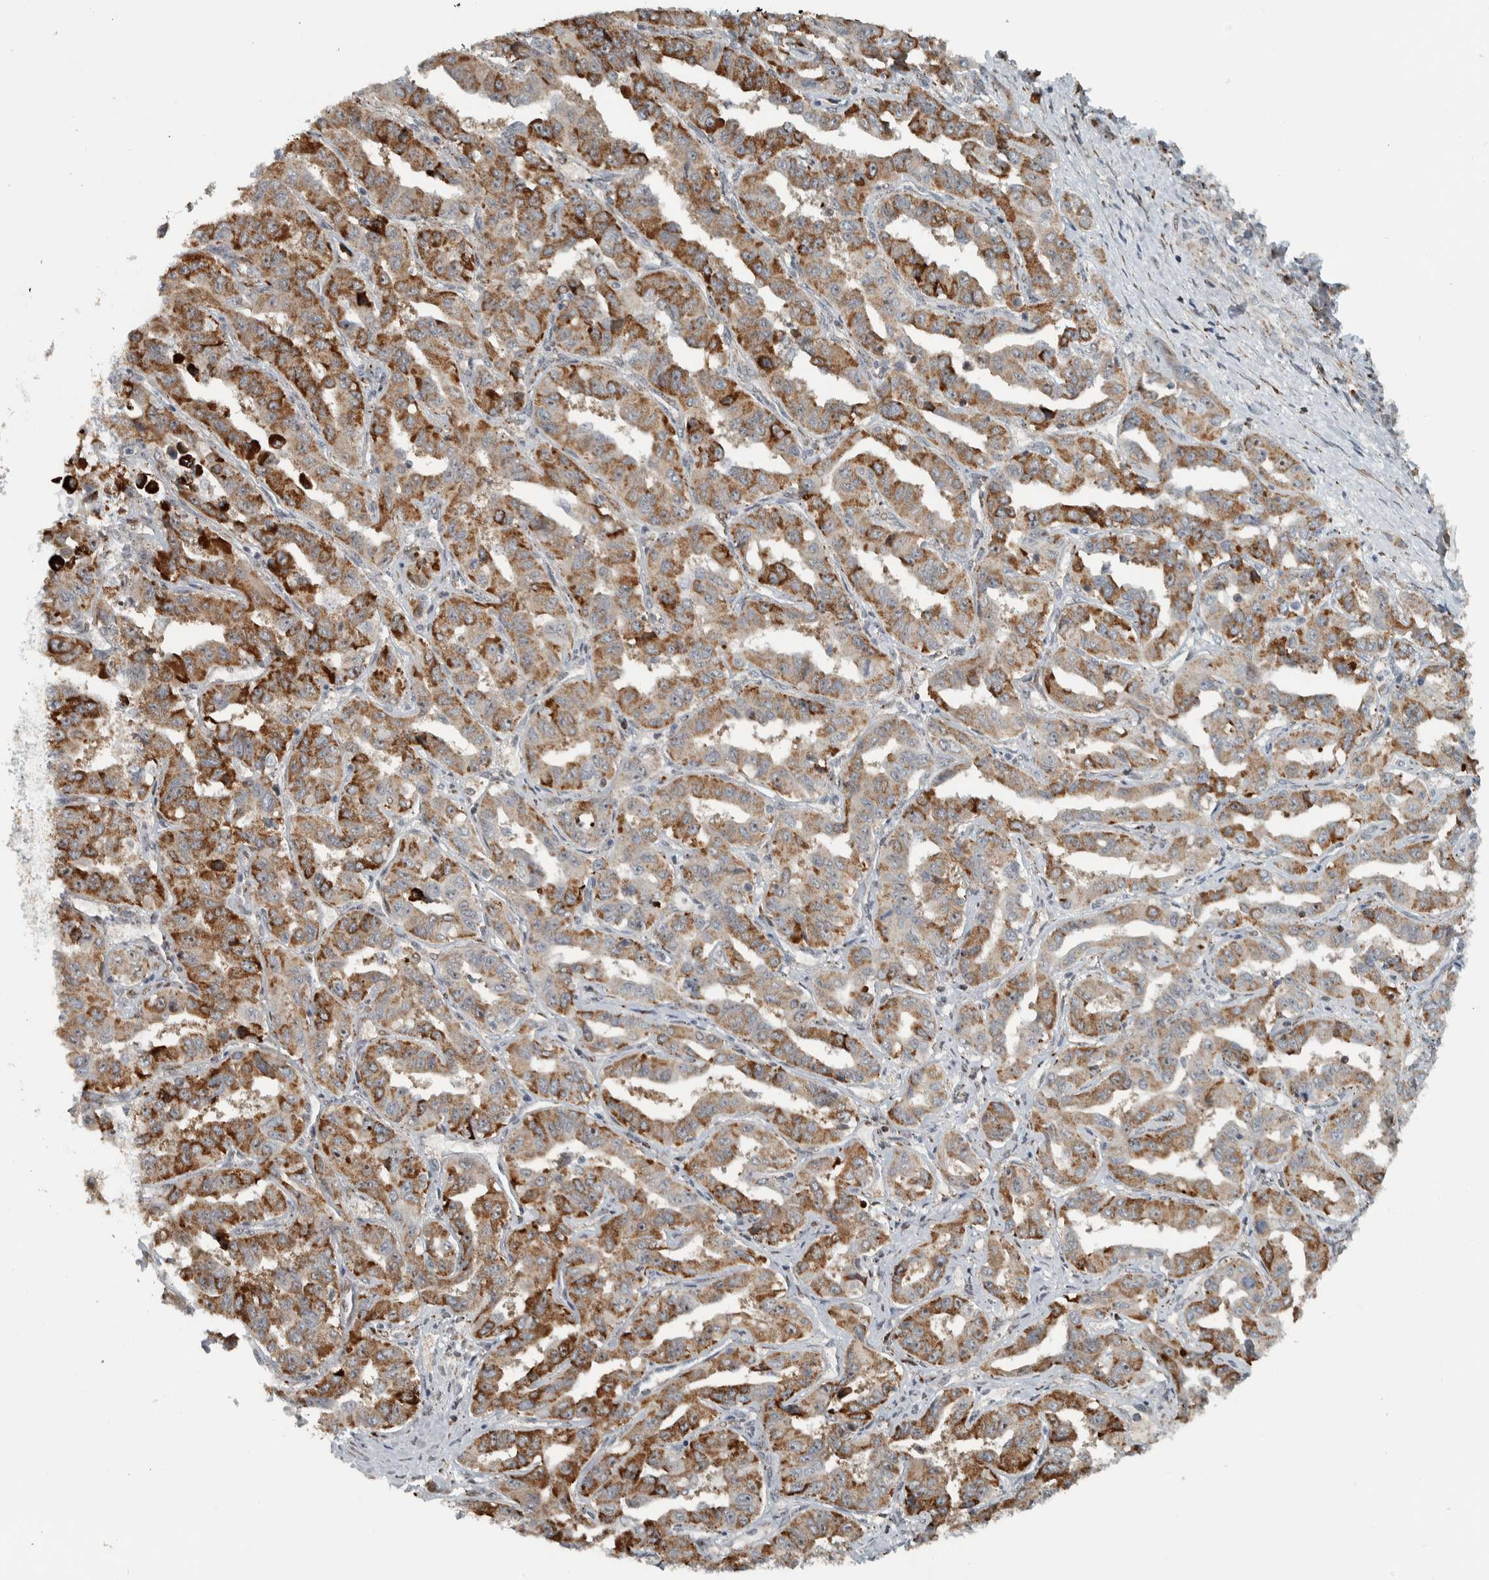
{"staining": {"intensity": "moderate", "quantity": ">75%", "location": "cytoplasmic/membranous"}, "tissue": "liver cancer", "cell_type": "Tumor cells", "image_type": "cancer", "snomed": [{"axis": "morphology", "description": "Cholangiocarcinoma"}, {"axis": "topography", "description": "Liver"}], "caption": "DAB immunohistochemical staining of human cholangiocarcinoma (liver) shows moderate cytoplasmic/membranous protein expression in about >75% of tumor cells.", "gene": "PPM1K", "patient": {"sex": "male", "age": 59}}